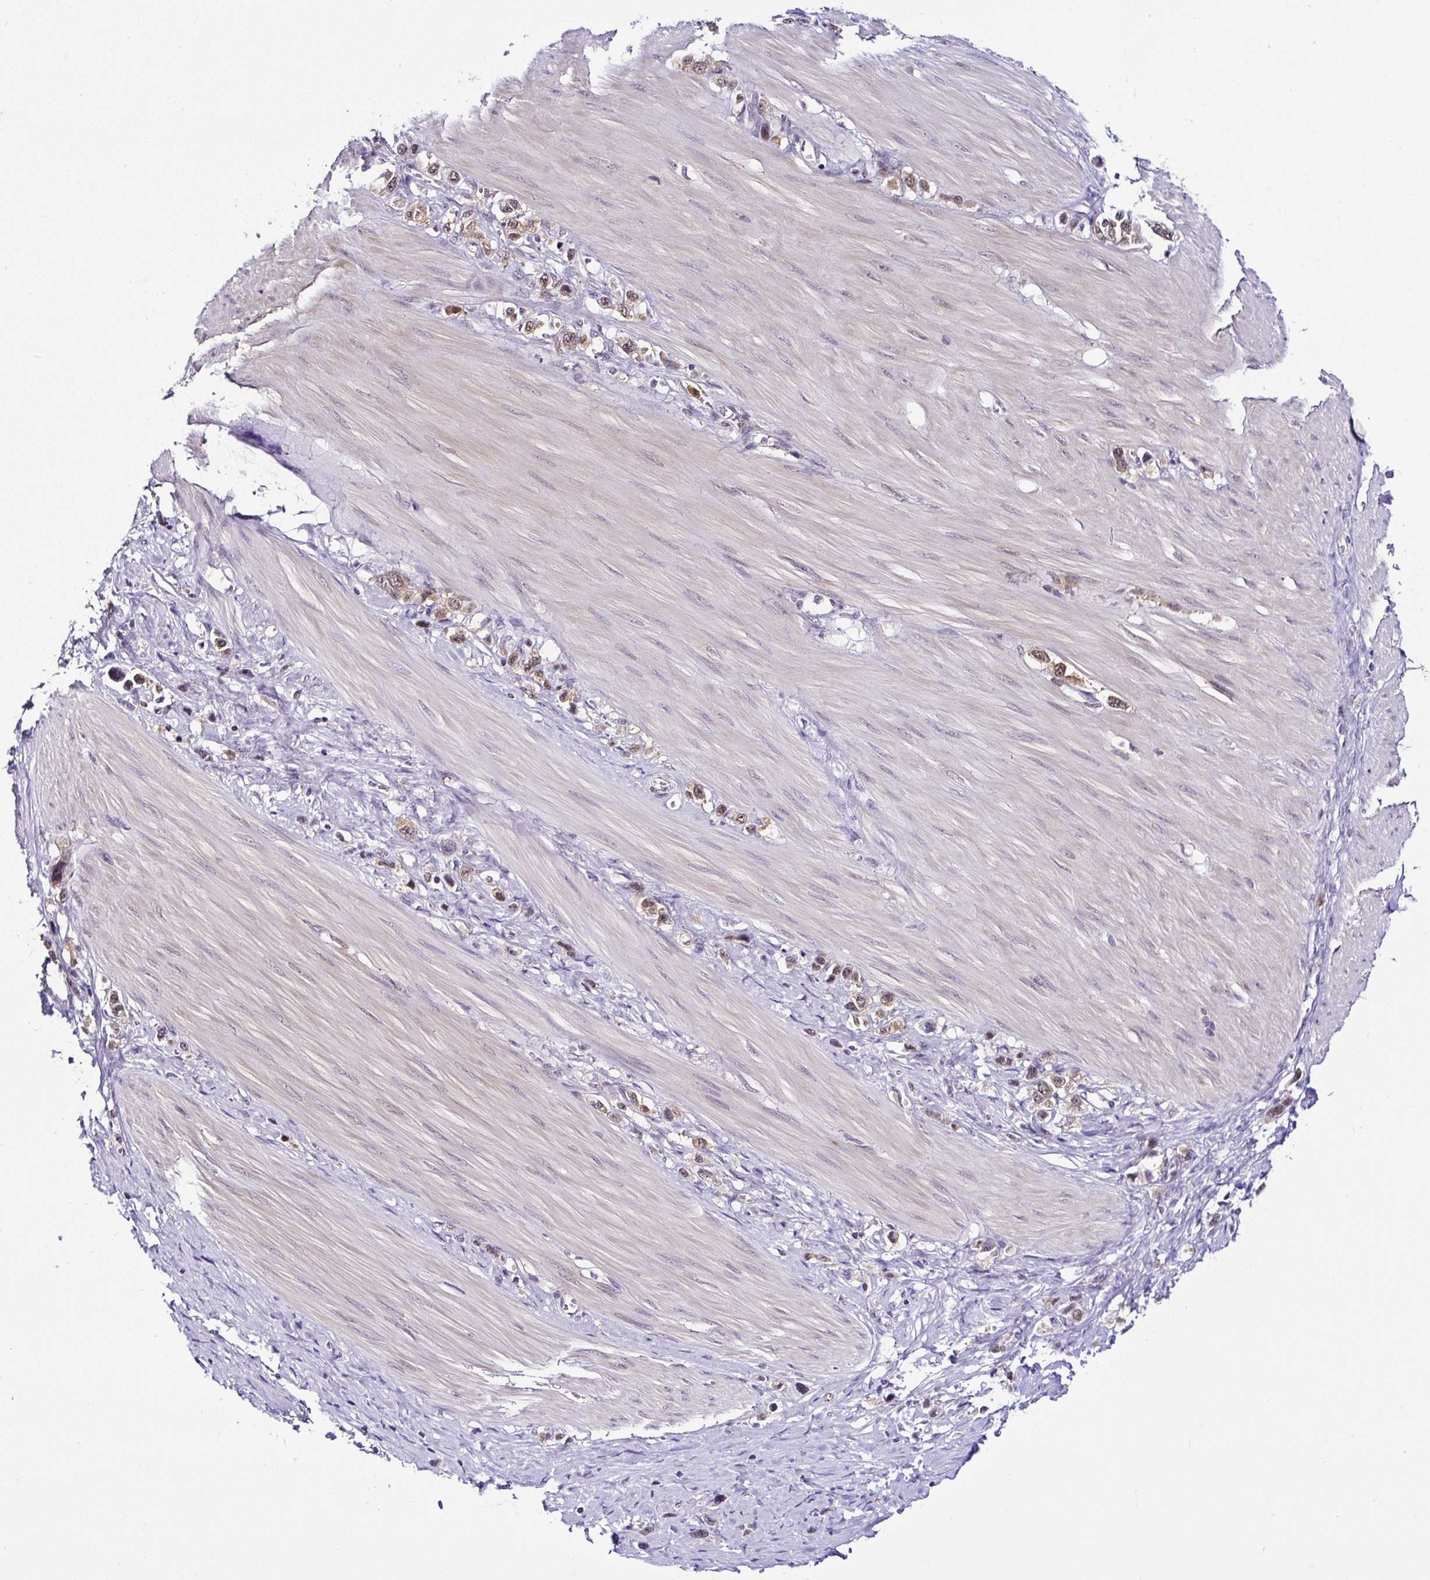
{"staining": {"intensity": "moderate", "quantity": ">75%", "location": "cytoplasmic/membranous,nuclear"}, "tissue": "stomach cancer", "cell_type": "Tumor cells", "image_type": "cancer", "snomed": [{"axis": "morphology", "description": "Adenocarcinoma, NOS"}, {"axis": "topography", "description": "Stomach"}], "caption": "IHC of human adenocarcinoma (stomach) reveals medium levels of moderate cytoplasmic/membranous and nuclear expression in approximately >75% of tumor cells. (IHC, brightfield microscopy, high magnification).", "gene": "PIN4", "patient": {"sex": "female", "age": 65}}